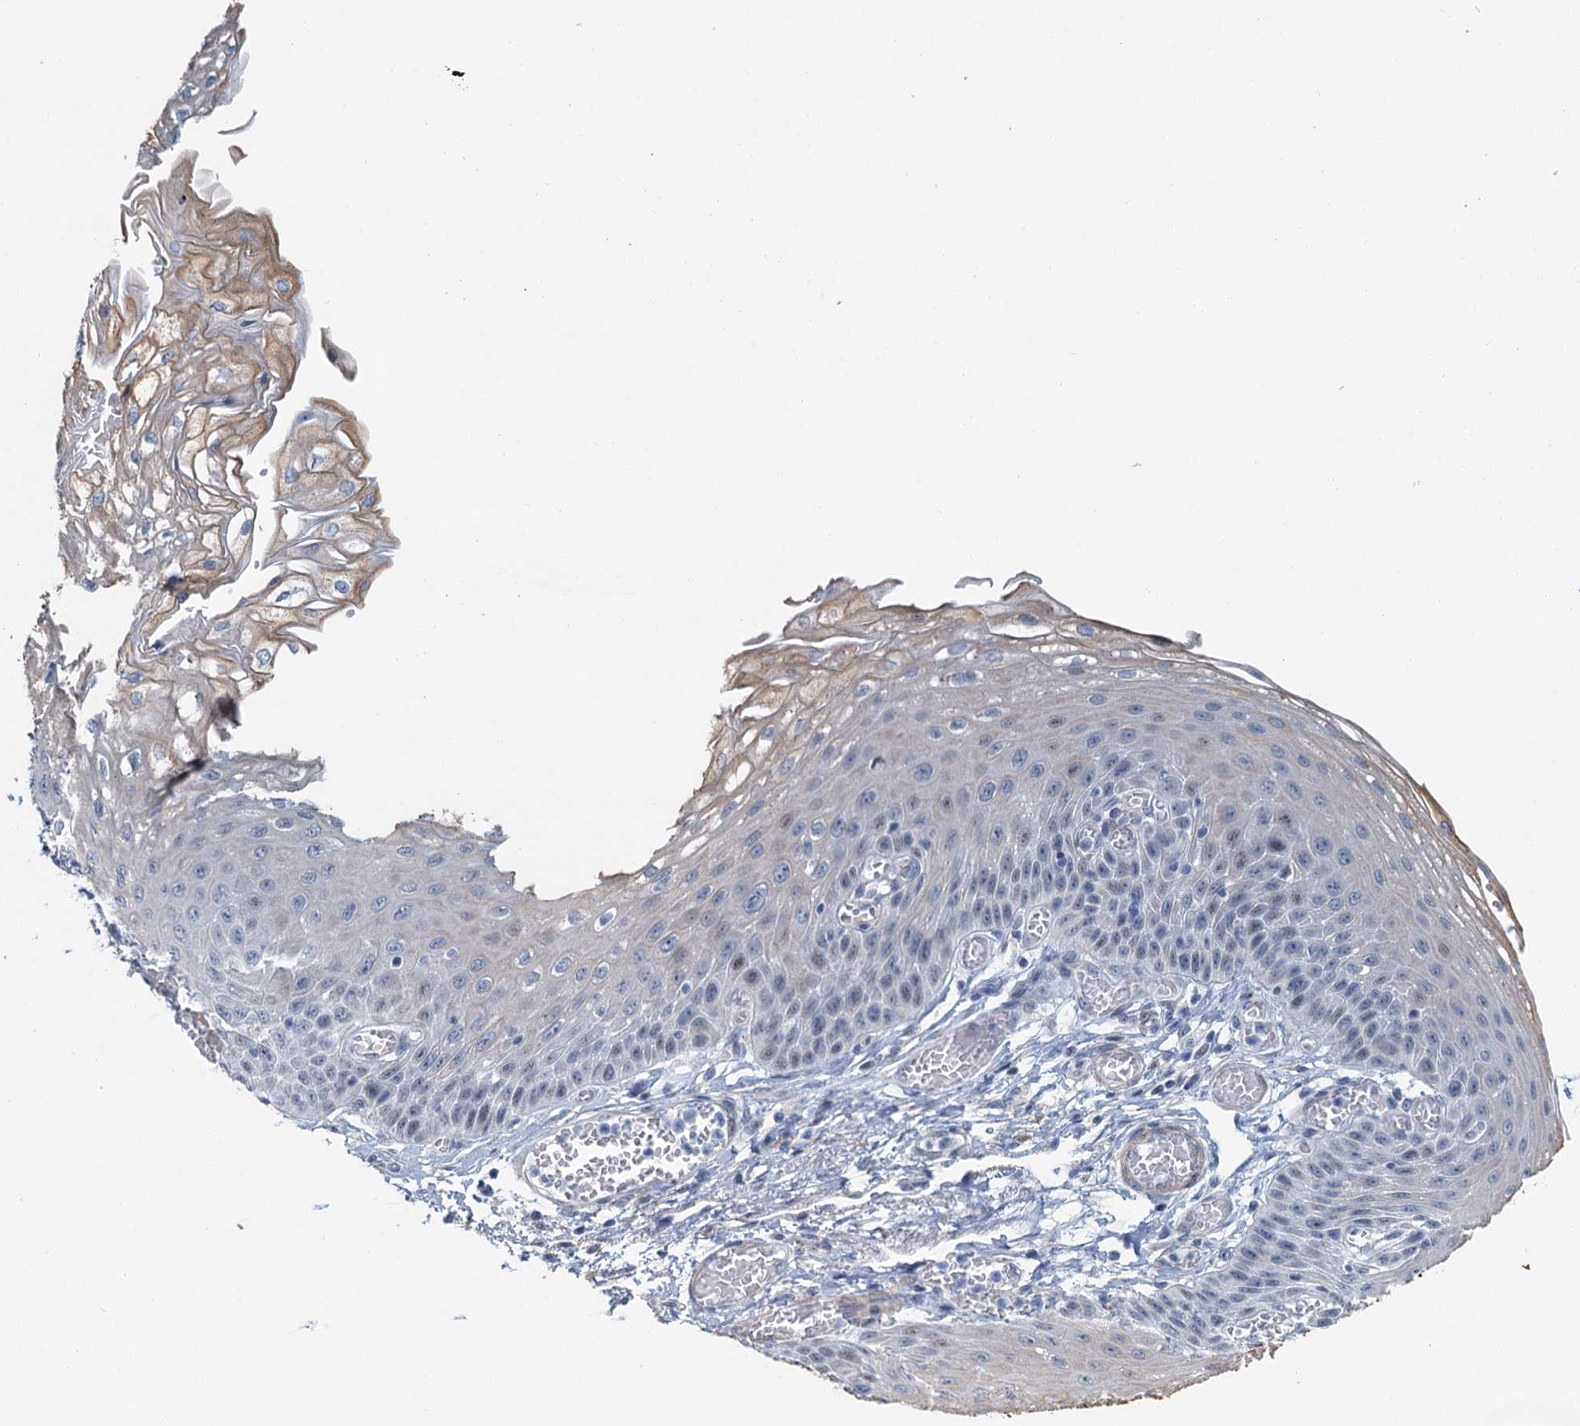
{"staining": {"intensity": "negative", "quantity": "none", "location": "none"}, "tissue": "esophagus", "cell_type": "Squamous epithelial cells", "image_type": "normal", "snomed": [{"axis": "morphology", "description": "Normal tissue, NOS"}, {"axis": "topography", "description": "Esophagus"}], "caption": "Immunohistochemistry (IHC) micrograph of benign esophagus: esophagus stained with DAB (3,3'-diaminobenzidine) exhibits no significant protein positivity in squamous epithelial cells.", "gene": "ZNF527", "patient": {"sex": "male", "age": 81}}